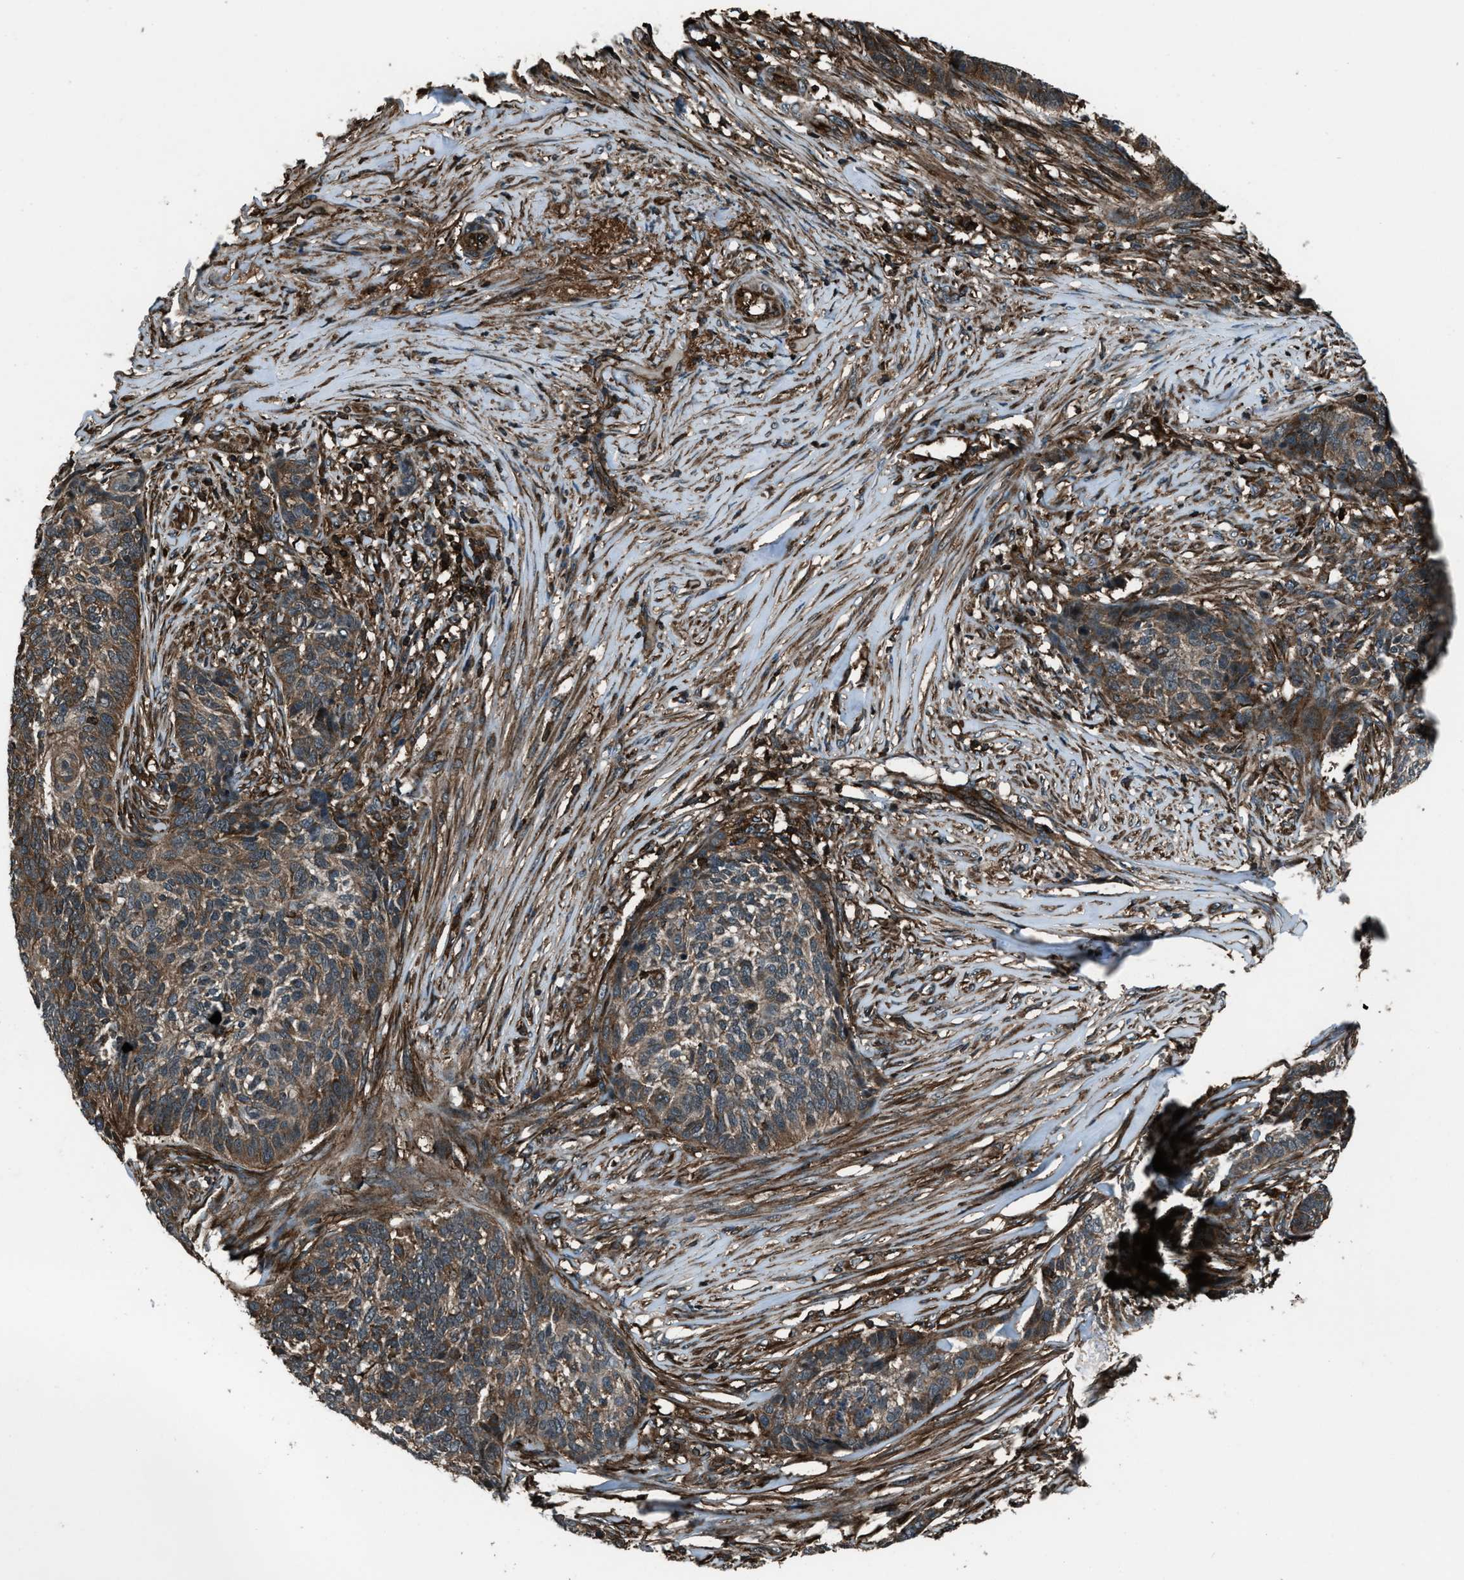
{"staining": {"intensity": "moderate", "quantity": ">75%", "location": "cytoplasmic/membranous,nuclear"}, "tissue": "skin cancer", "cell_type": "Tumor cells", "image_type": "cancer", "snomed": [{"axis": "morphology", "description": "Basal cell carcinoma"}, {"axis": "topography", "description": "Skin"}], "caption": "Protein analysis of skin basal cell carcinoma tissue shows moderate cytoplasmic/membranous and nuclear expression in approximately >75% of tumor cells. The protein of interest is shown in brown color, while the nuclei are stained blue.", "gene": "SNX30", "patient": {"sex": "male", "age": 85}}